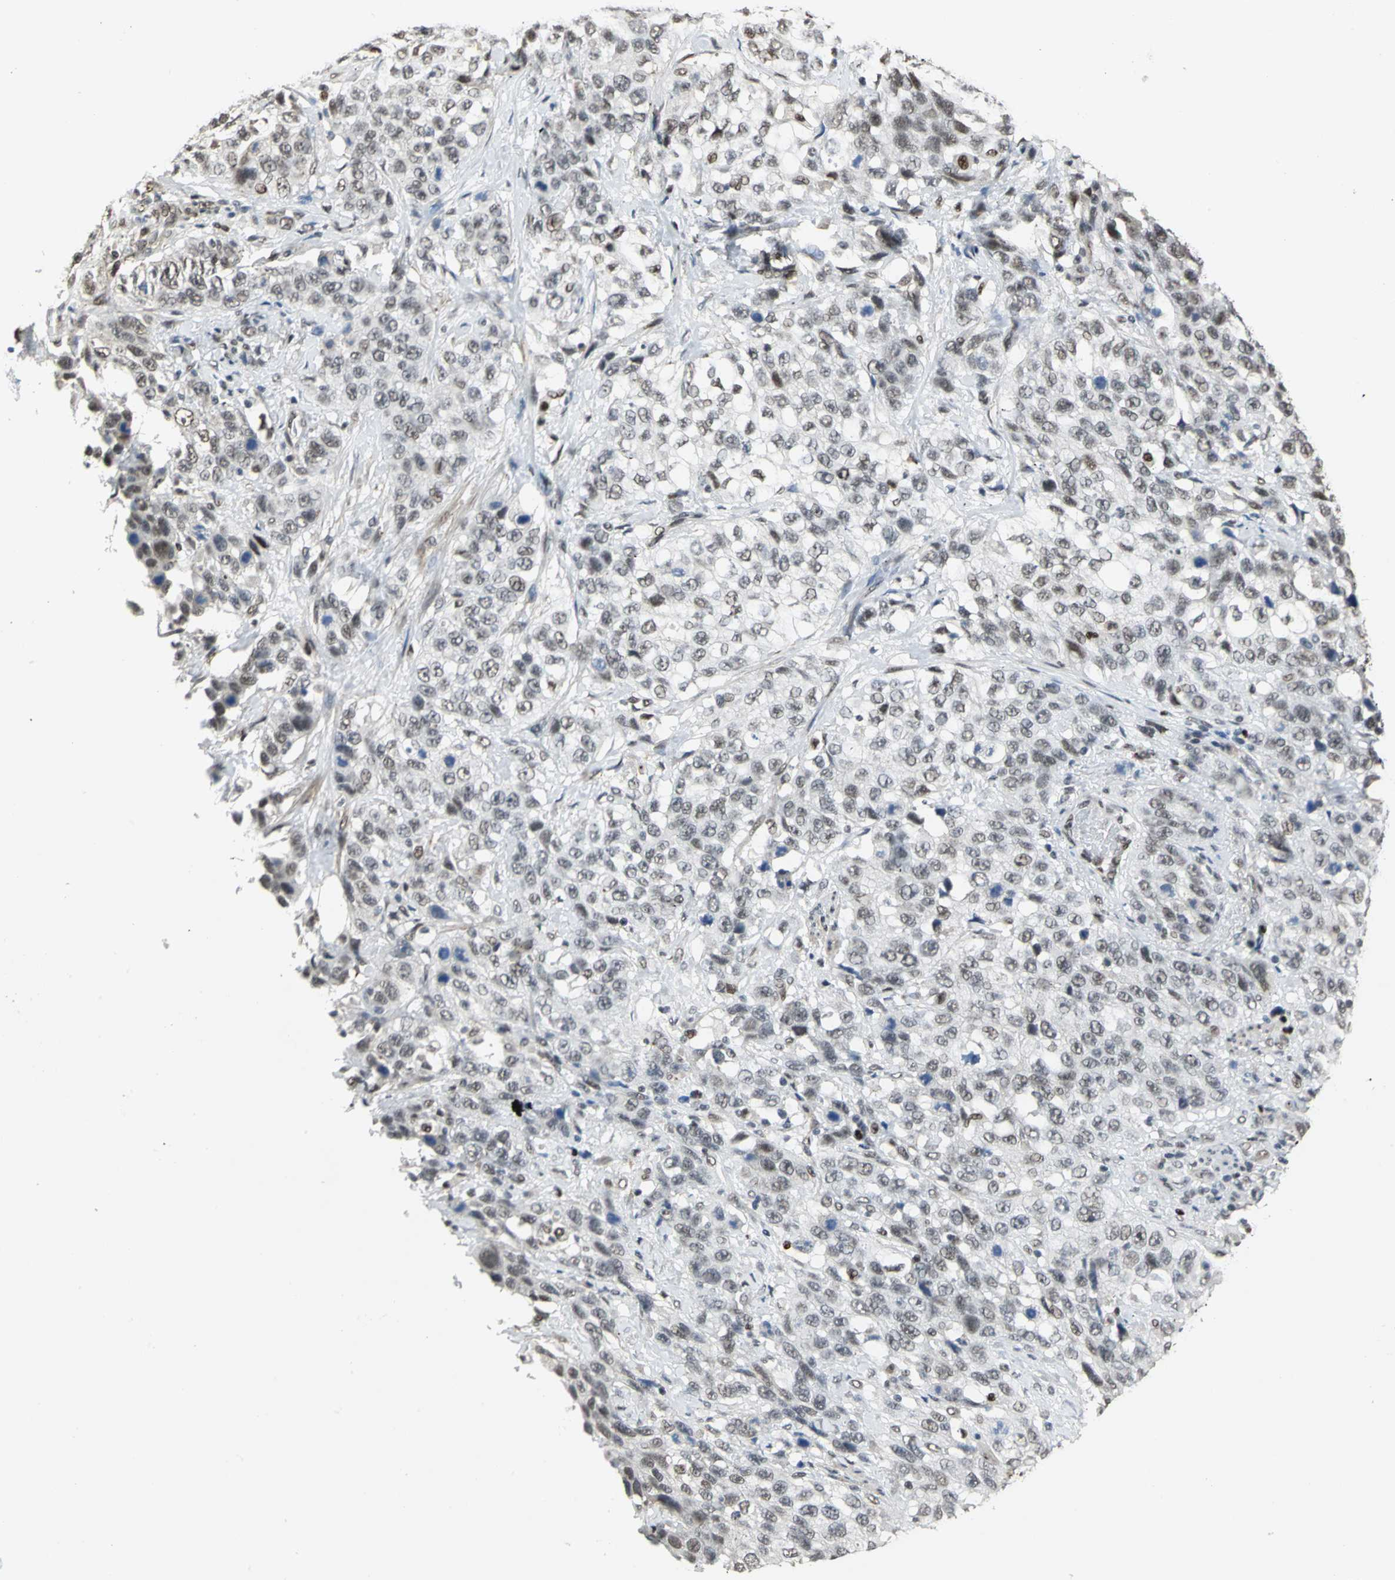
{"staining": {"intensity": "weak", "quantity": ">75%", "location": "nuclear"}, "tissue": "stomach cancer", "cell_type": "Tumor cells", "image_type": "cancer", "snomed": [{"axis": "morphology", "description": "Normal tissue, NOS"}, {"axis": "morphology", "description": "Adenocarcinoma, NOS"}, {"axis": "topography", "description": "Stomach"}], "caption": "The photomicrograph reveals staining of adenocarcinoma (stomach), revealing weak nuclear protein positivity (brown color) within tumor cells. (DAB (3,3'-diaminobenzidine) = brown stain, brightfield microscopy at high magnification).", "gene": "CCDC88C", "patient": {"sex": "male", "age": 48}}